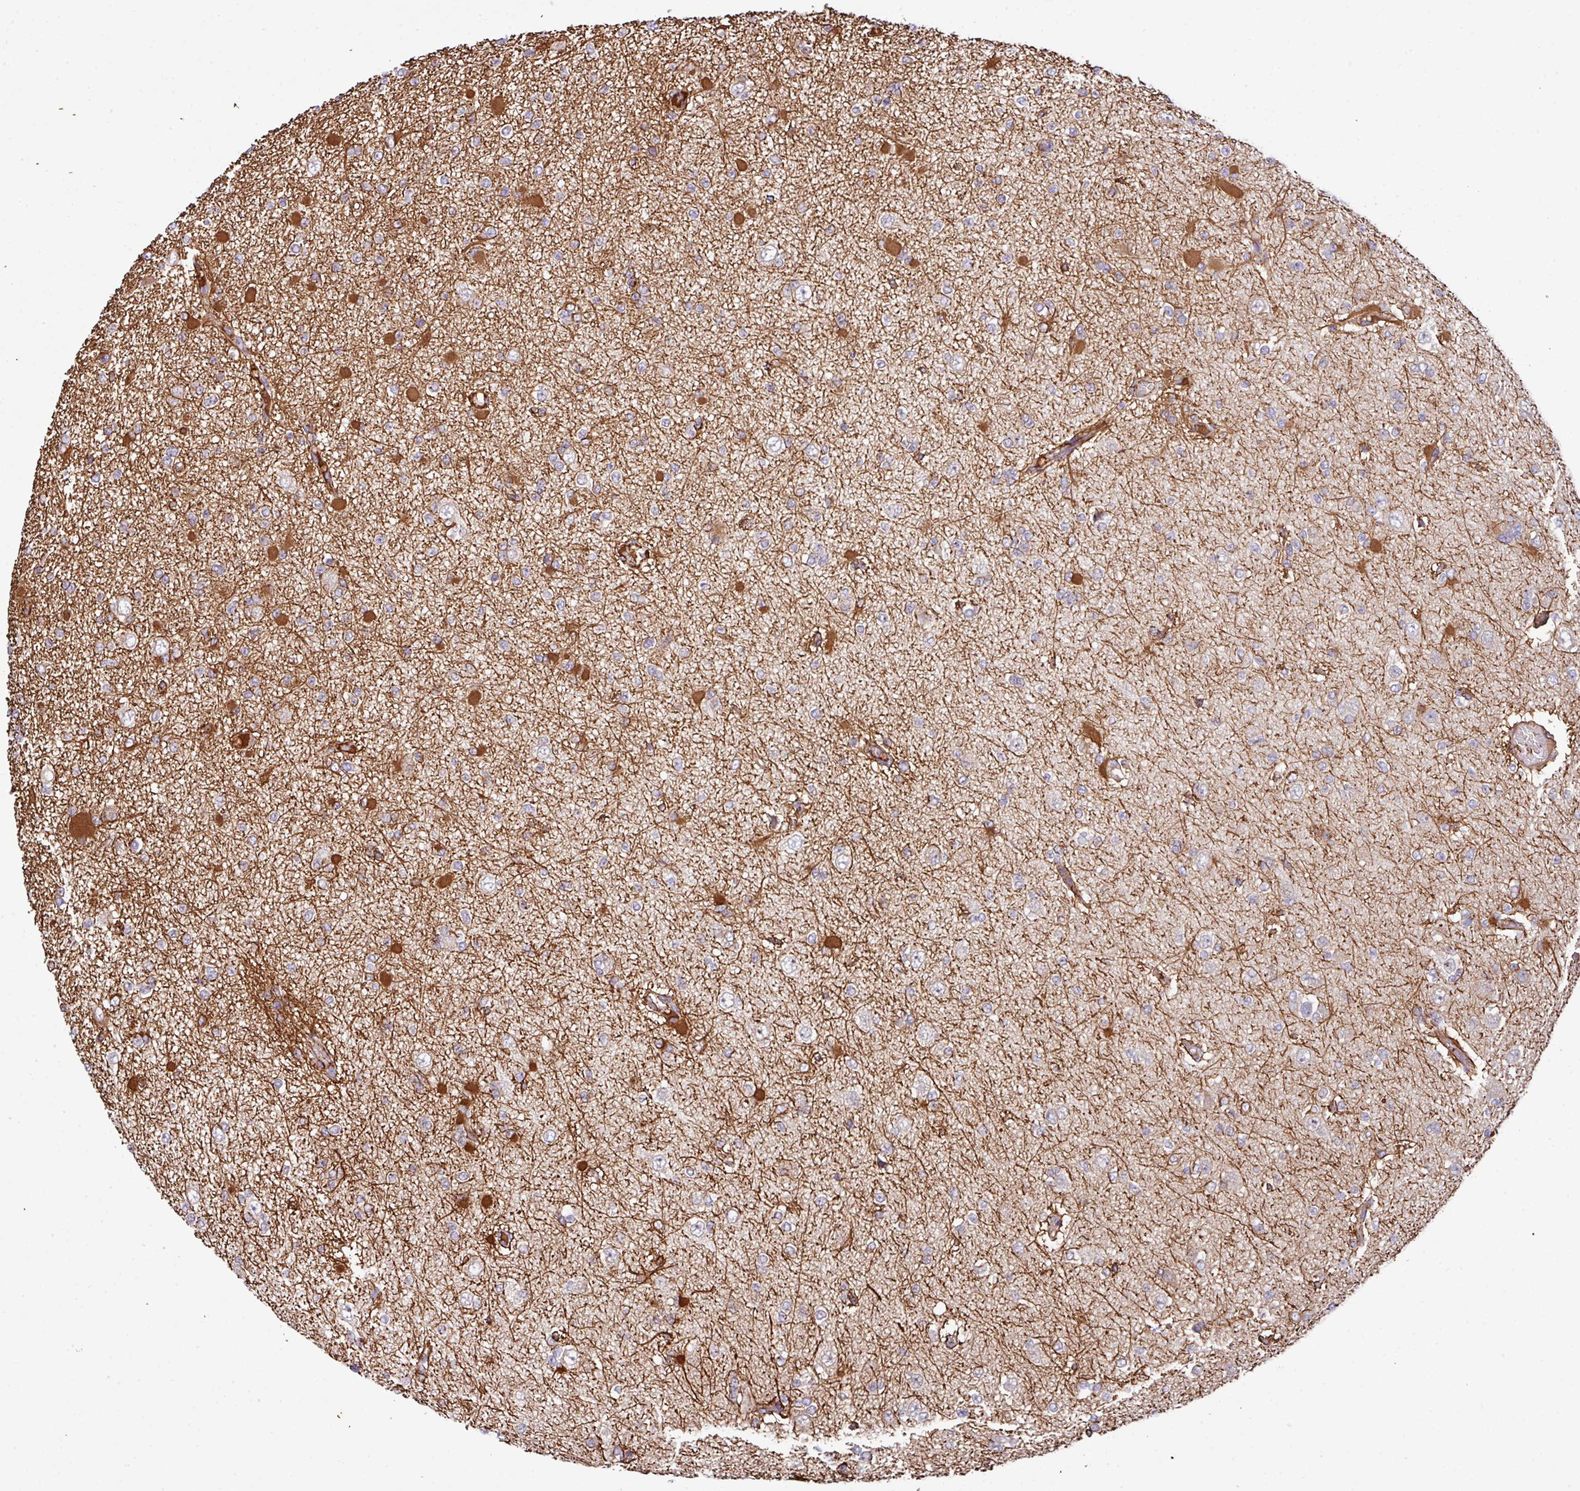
{"staining": {"intensity": "strong", "quantity": "<25%", "location": "cytoplasmic/membranous"}, "tissue": "glioma", "cell_type": "Tumor cells", "image_type": "cancer", "snomed": [{"axis": "morphology", "description": "Glioma, malignant, Low grade"}, {"axis": "topography", "description": "Brain"}], "caption": "This is an image of immunohistochemistry staining of glioma, which shows strong staining in the cytoplasmic/membranous of tumor cells.", "gene": "DNAL1", "patient": {"sex": "female", "age": 22}}